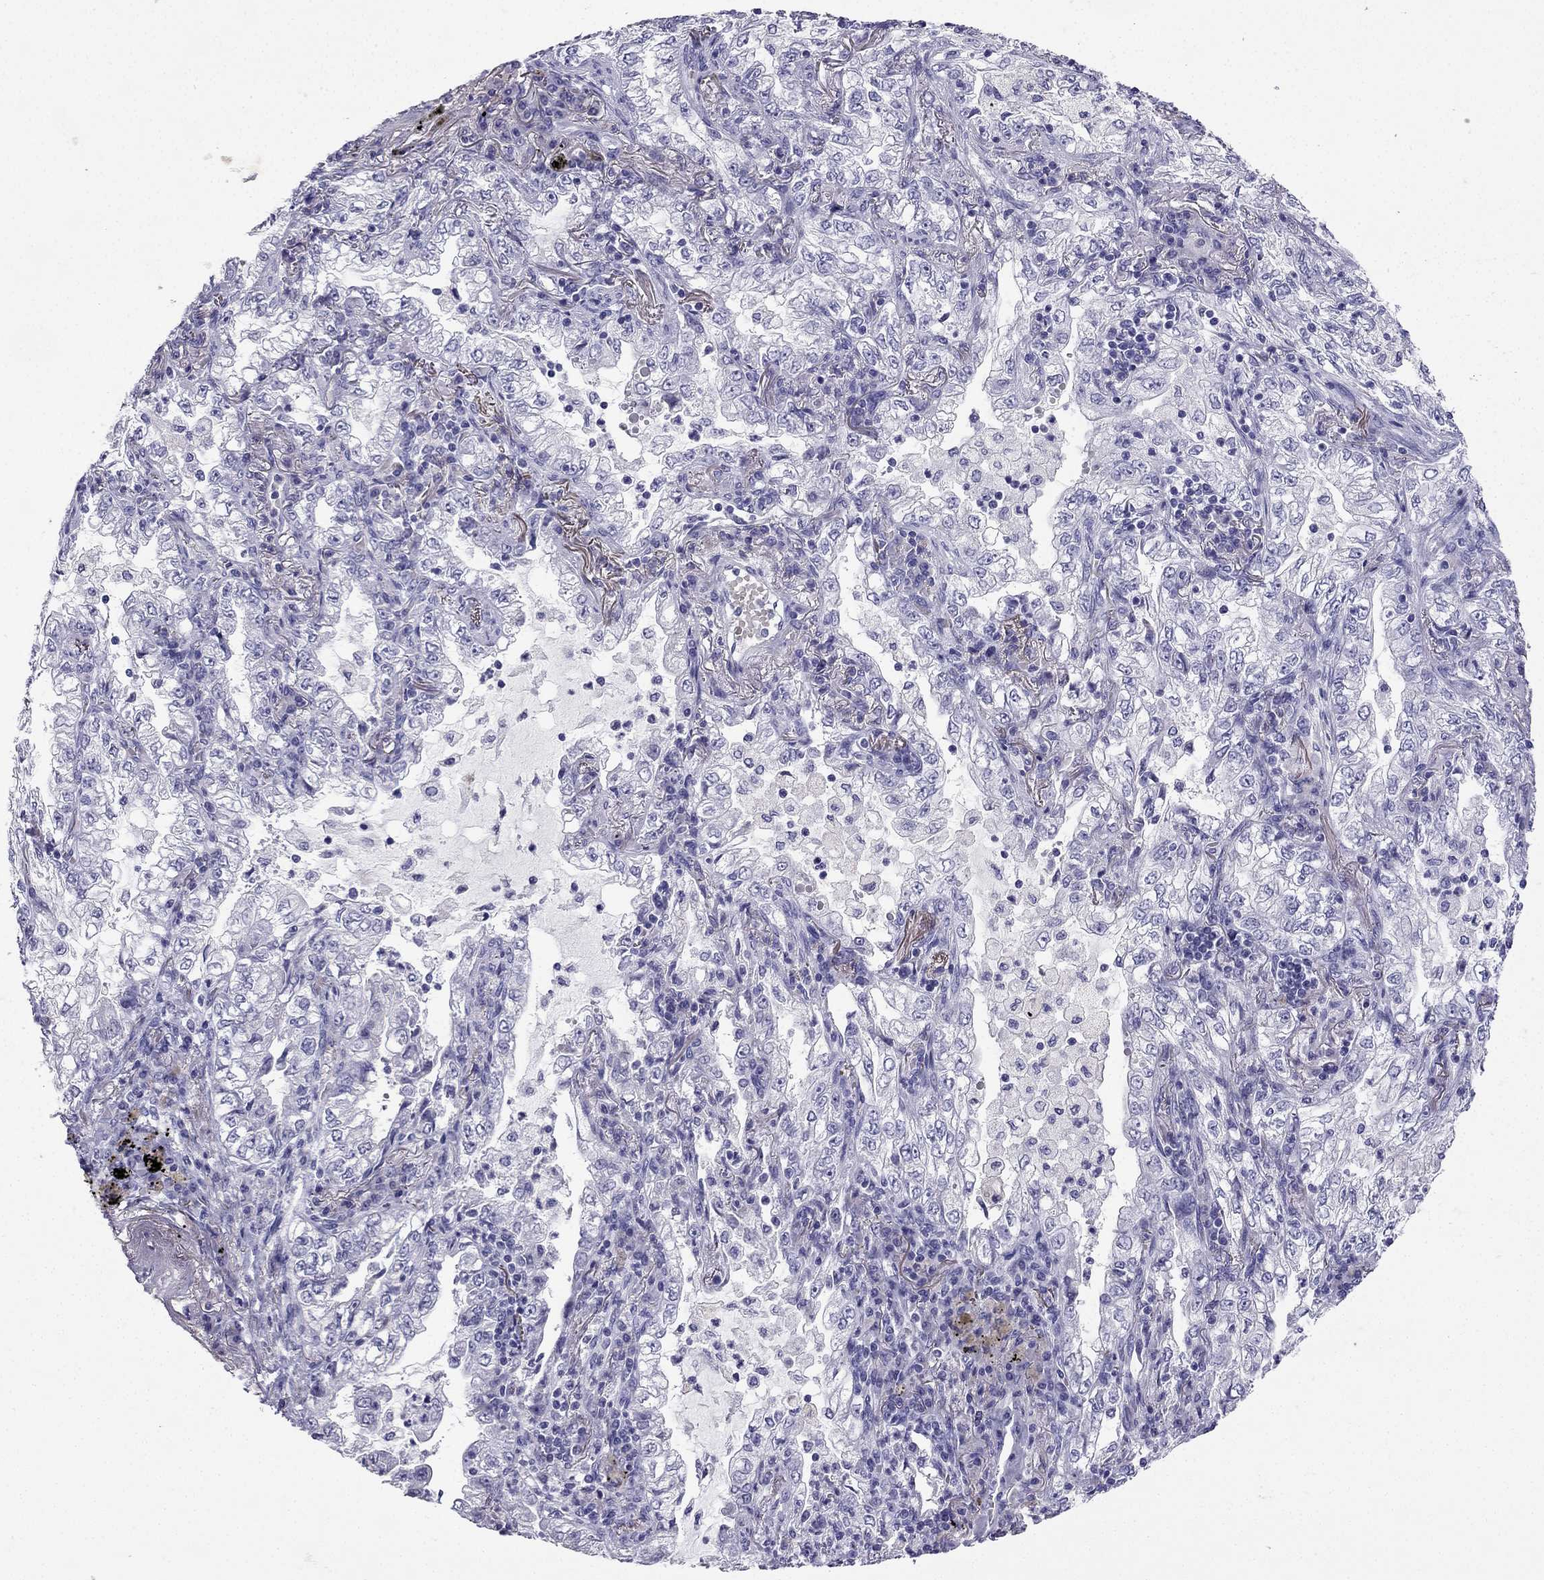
{"staining": {"intensity": "negative", "quantity": "none", "location": "none"}, "tissue": "lung cancer", "cell_type": "Tumor cells", "image_type": "cancer", "snomed": [{"axis": "morphology", "description": "Adenocarcinoma, NOS"}, {"axis": "topography", "description": "Lung"}], "caption": "DAB (3,3'-diaminobenzidine) immunohistochemical staining of lung cancer (adenocarcinoma) shows no significant staining in tumor cells.", "gene": "NPTX1", "patient": {"sex": "female", "age": 73}}